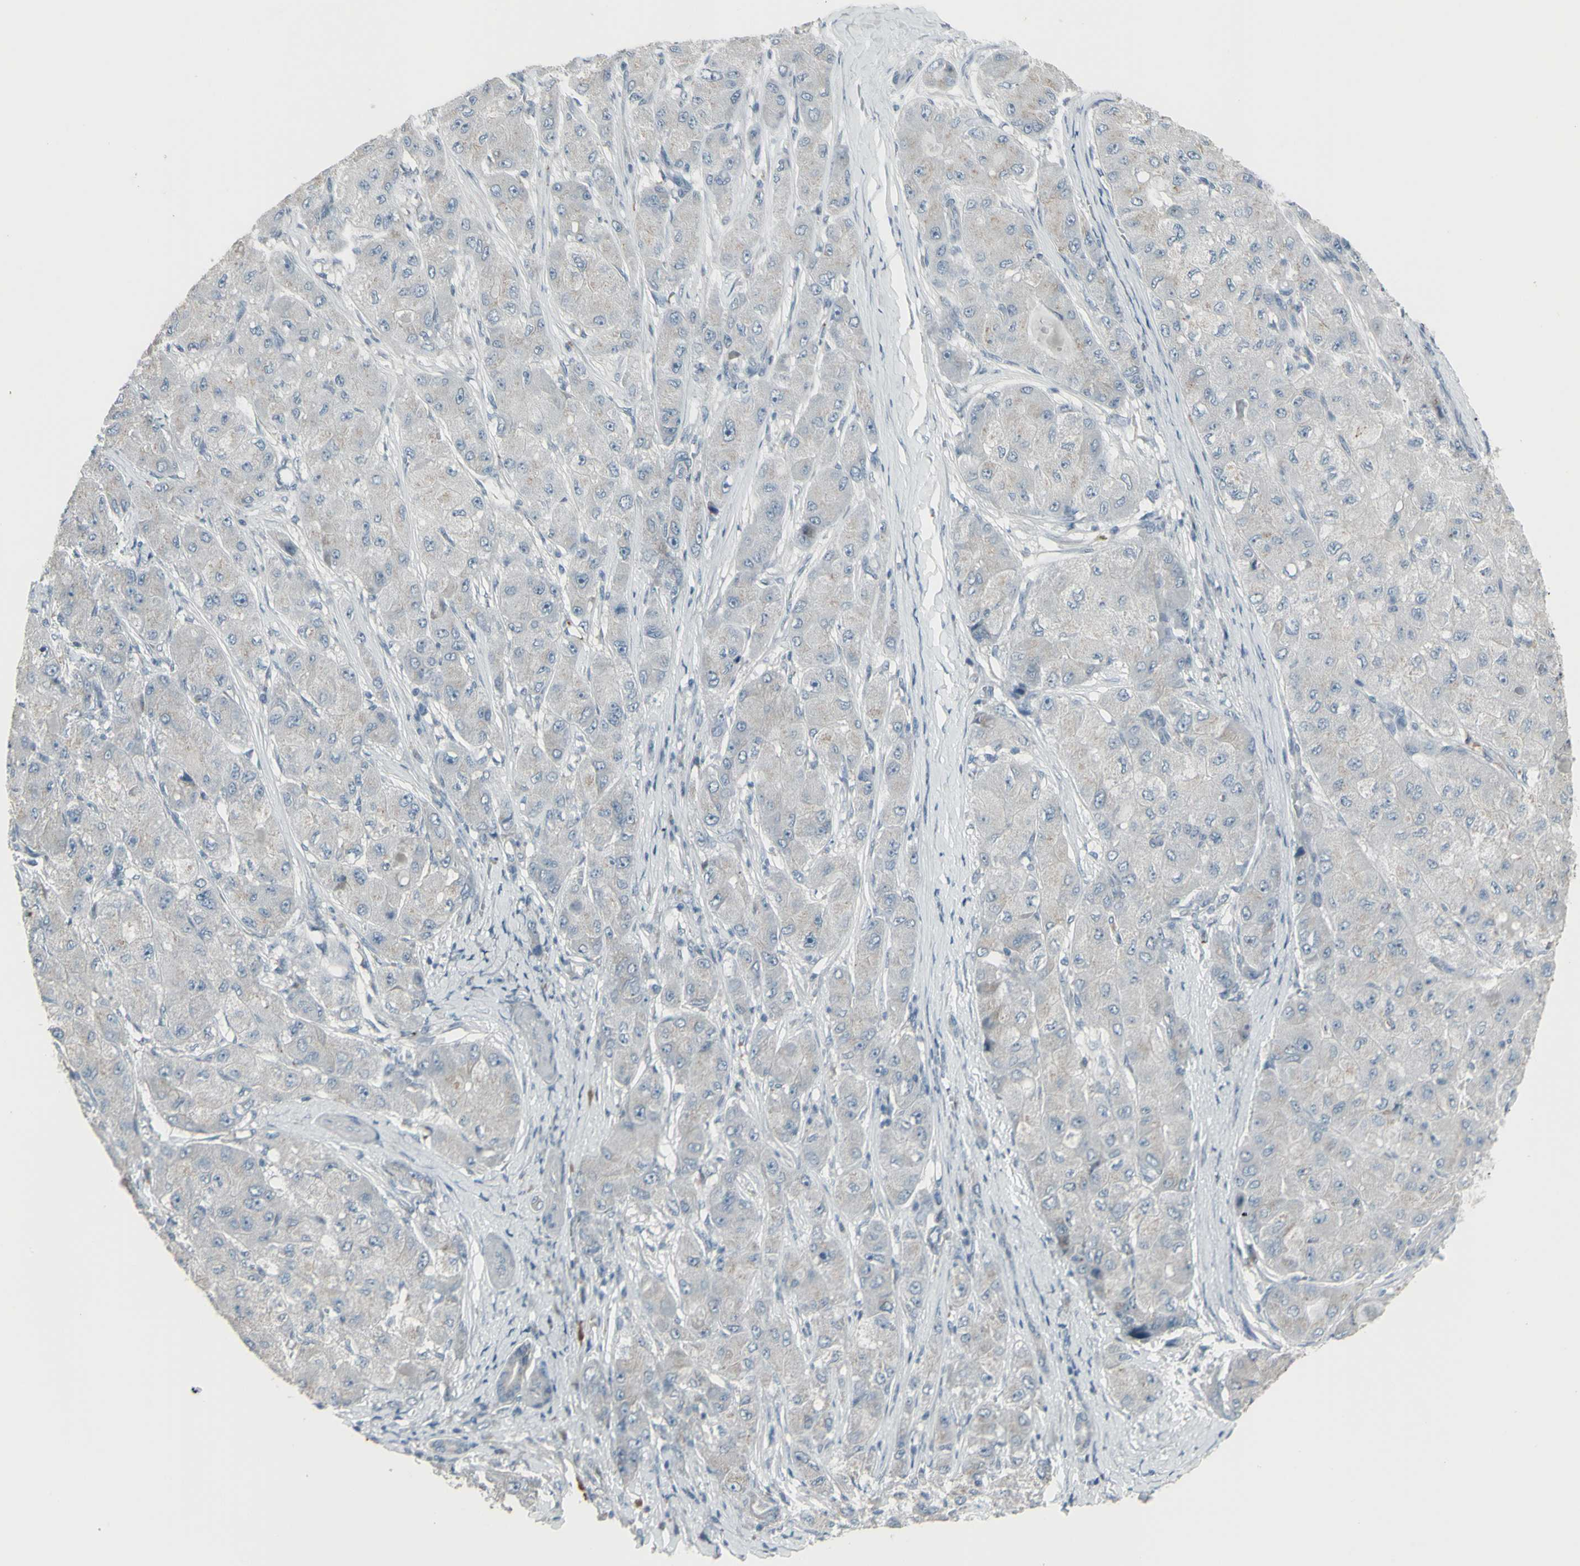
{"staining": {"intensity": "negative", "quantity": "none", "location": "none"}, "tissue": "liver cancer", "cell_type": "Tumor cells", "image_type": "cancer", "snomed": [{"axis": "morphology", "description": "Carcinoma, Hepatocellular, NOS"}, {"axis": "topography", "description": "Liver"}], "caption": "A photomicrograph of human liver cancer is negative for staining in tumor cells.", "gene": "CD79B", "patient": {"sex": "male", "age": 80}}